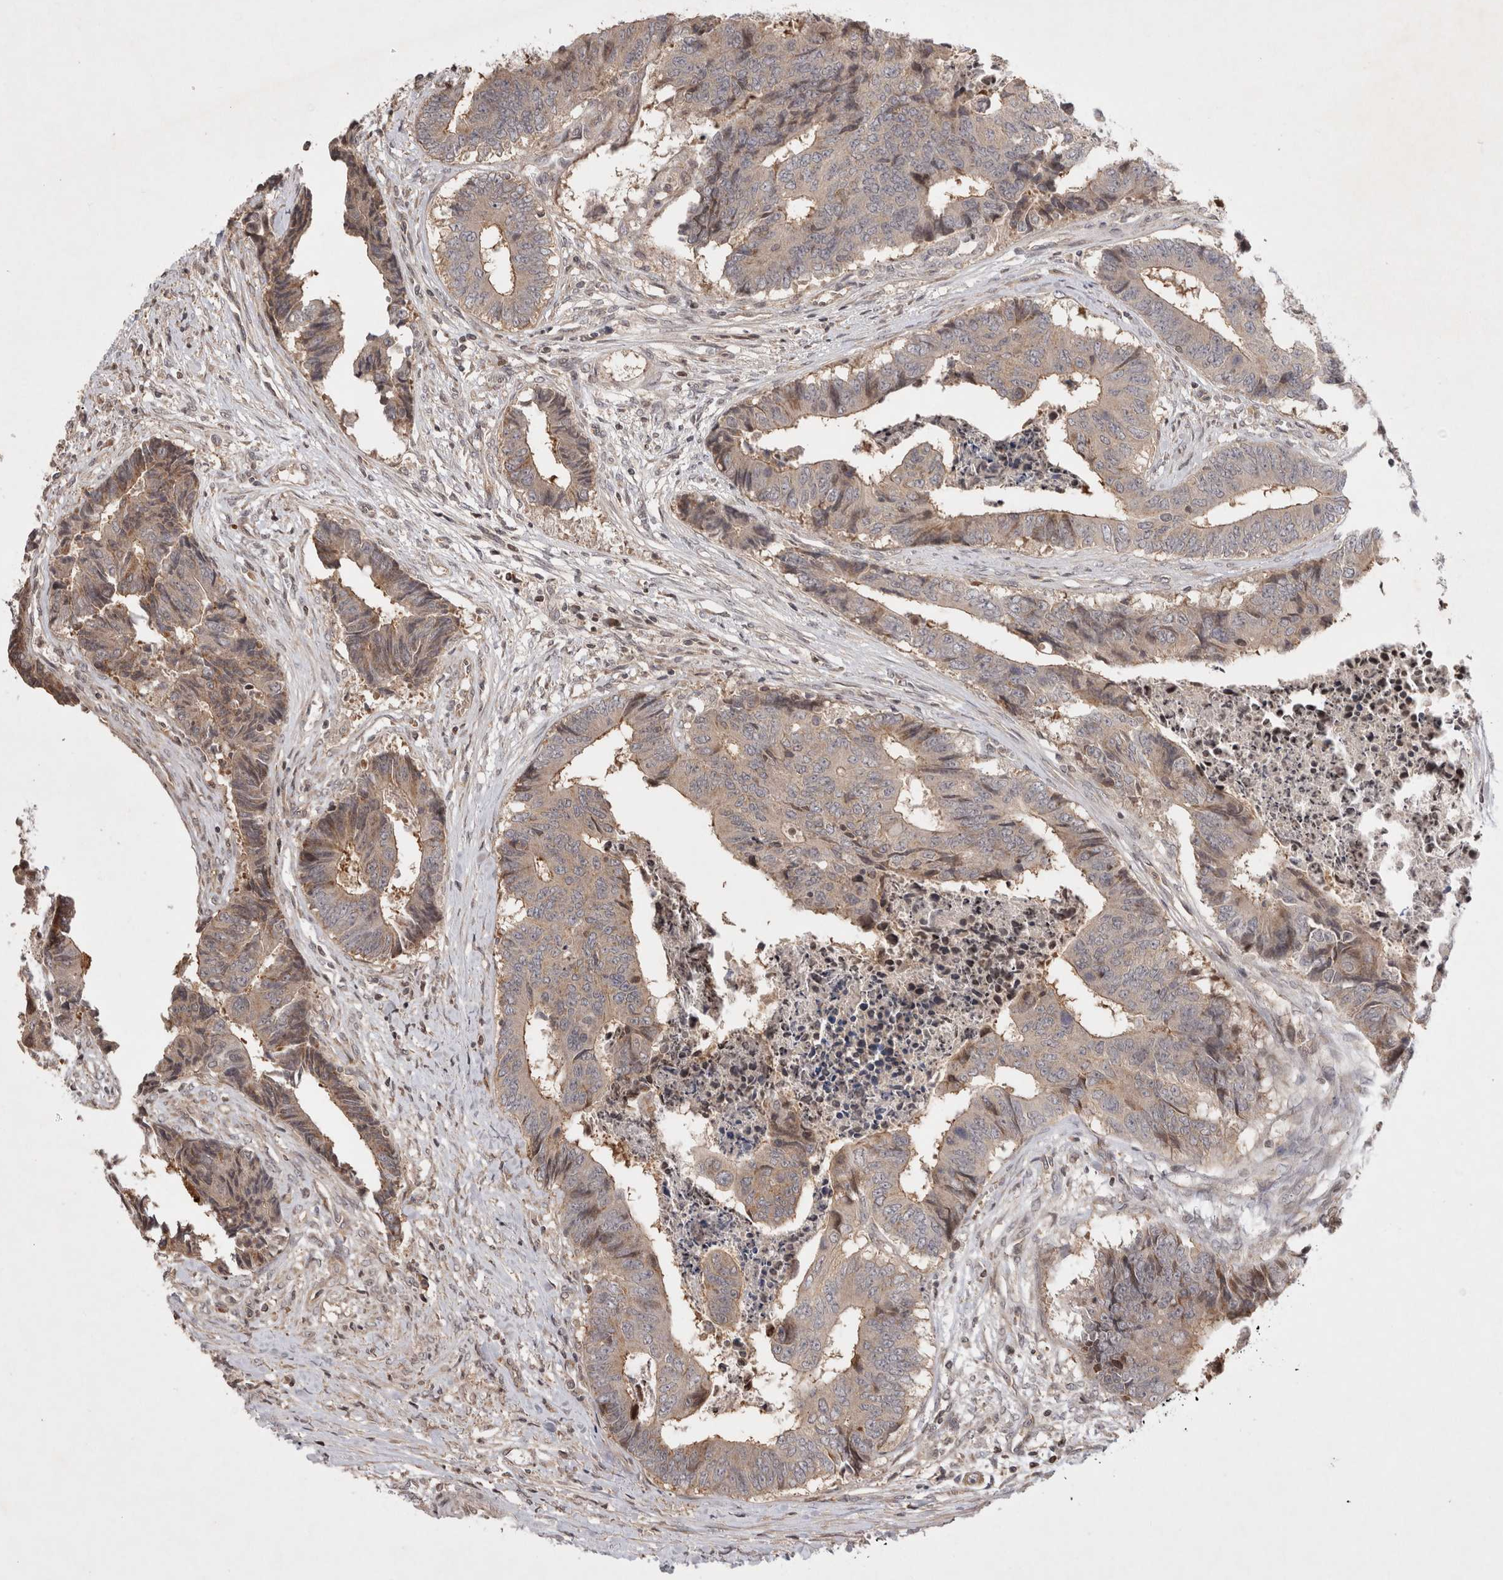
{"staining": {"intensity": "weak", "quantity": ">75%", "location": "cytoplasmic/membranous"}, "tissue": "colorectal cancer", "cell_type": "Tumor cells", "image_type": "cancer", "snomed": [{"axis": "morphology", "description": "Adenocarcinoma, NOS"}, {"axis": "topography", "description": "Rectum"}], "caption": "IHC (DAB) staining of colorectal cancer demonstrates weak cytoplasmic/membranous protein expression in approximately >75% of tumor cells. (DAB = brown stain, brightfield microscopy at high magnification).", "gene": "EIF2AK1", "patient": {"sex": "male", "age": 84}}